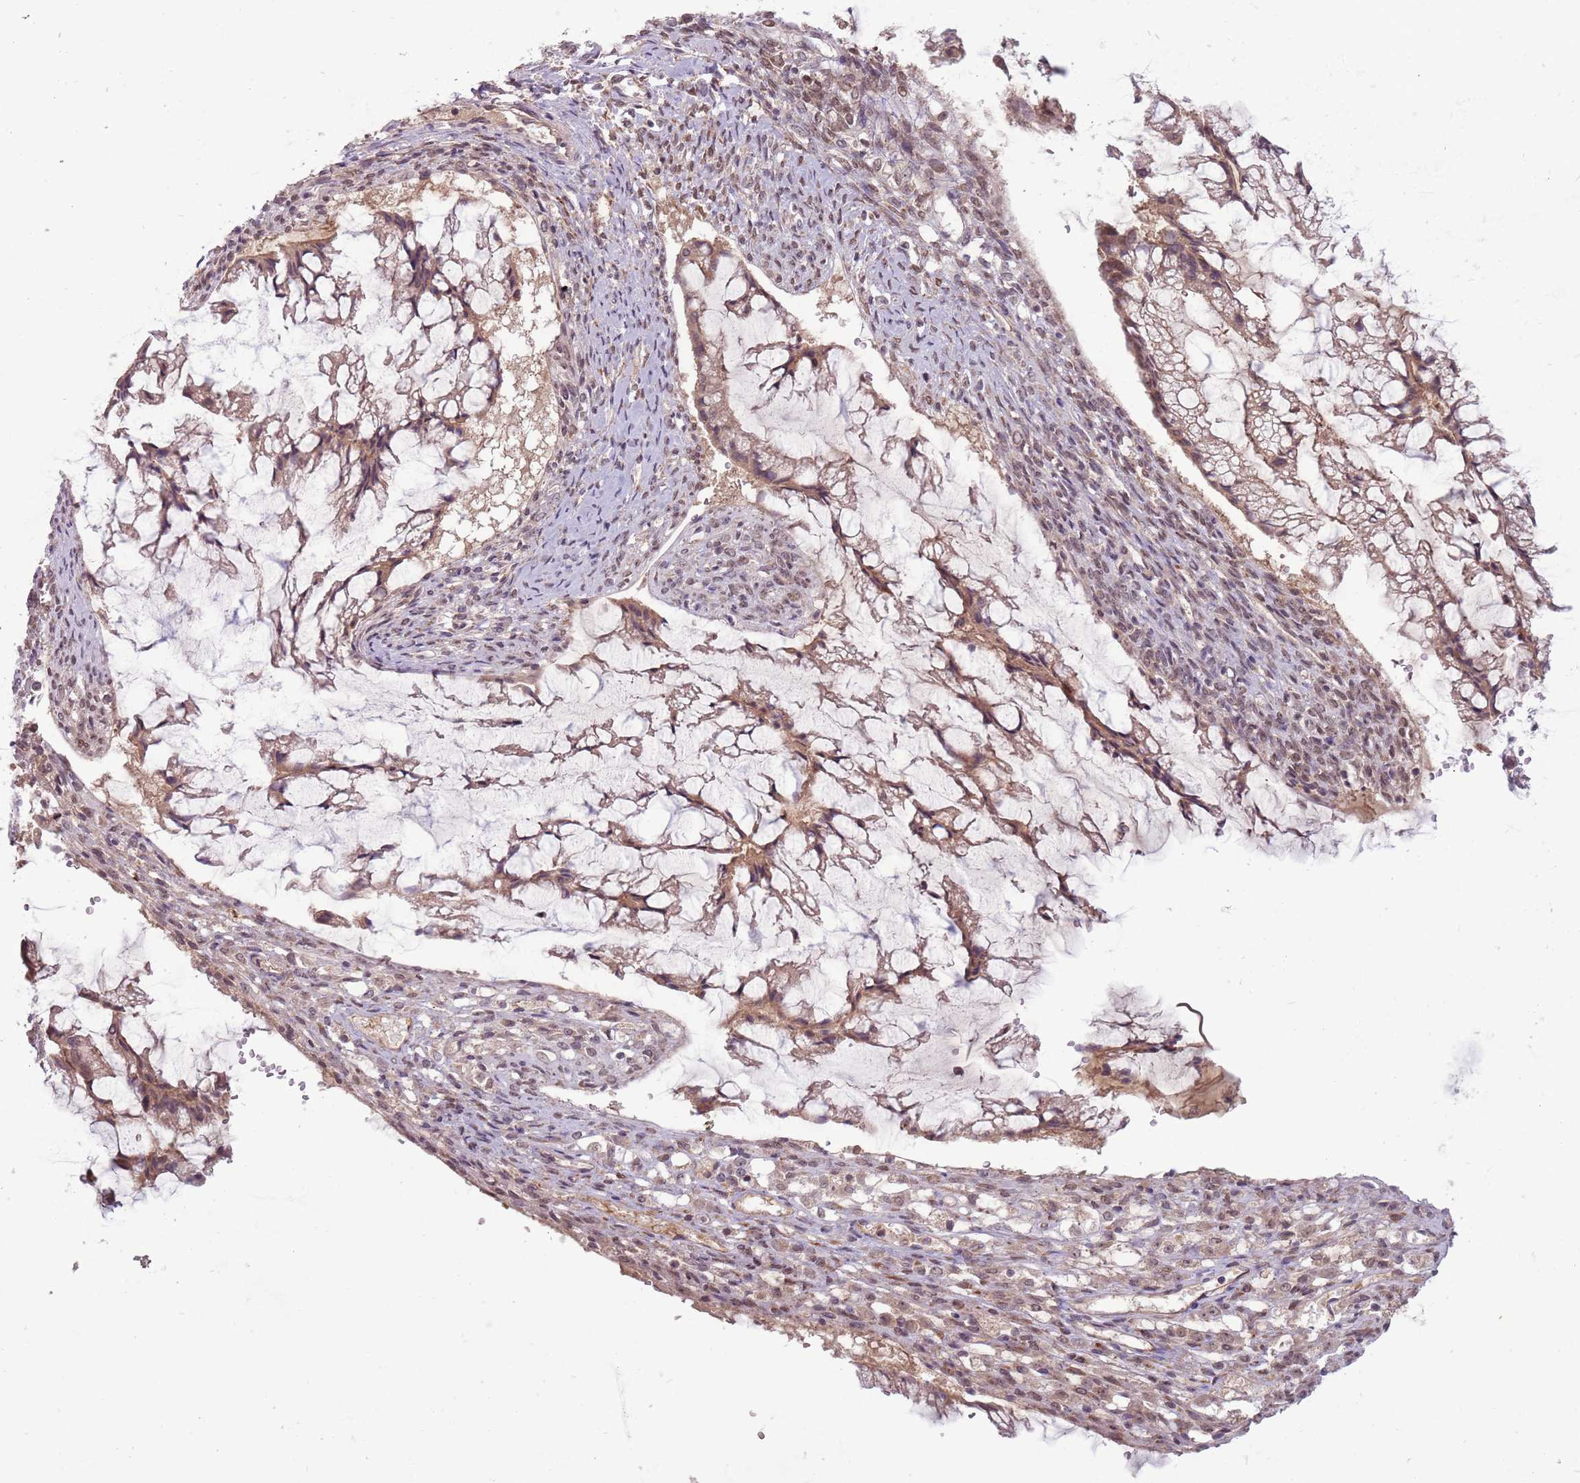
{"staining": {"intensity": "moderate", "quantity": ">75%", "location": "cytoplasmic/membranous"}, "tissue": "ovarian cancer", "cell_type": "Tumor cells", "image_type": "cancer", "snomed": [{"axis": "morphology", "description": "Cystadenocarcinoma, mucinous, NOS"}, {"axis": "topography", "description": "Ovary"}], "caption": "Immunohistochemistry (IHC) (DAB (3,3'-diaminobenzidine)) staining of ovarian cancer demonstrates moderate cytoplasmic/membranous protein positivity in approximately >75% of tumor cells.", "gene": "ADAMTS3", "patient": {"sex": "female", "age": 73}}